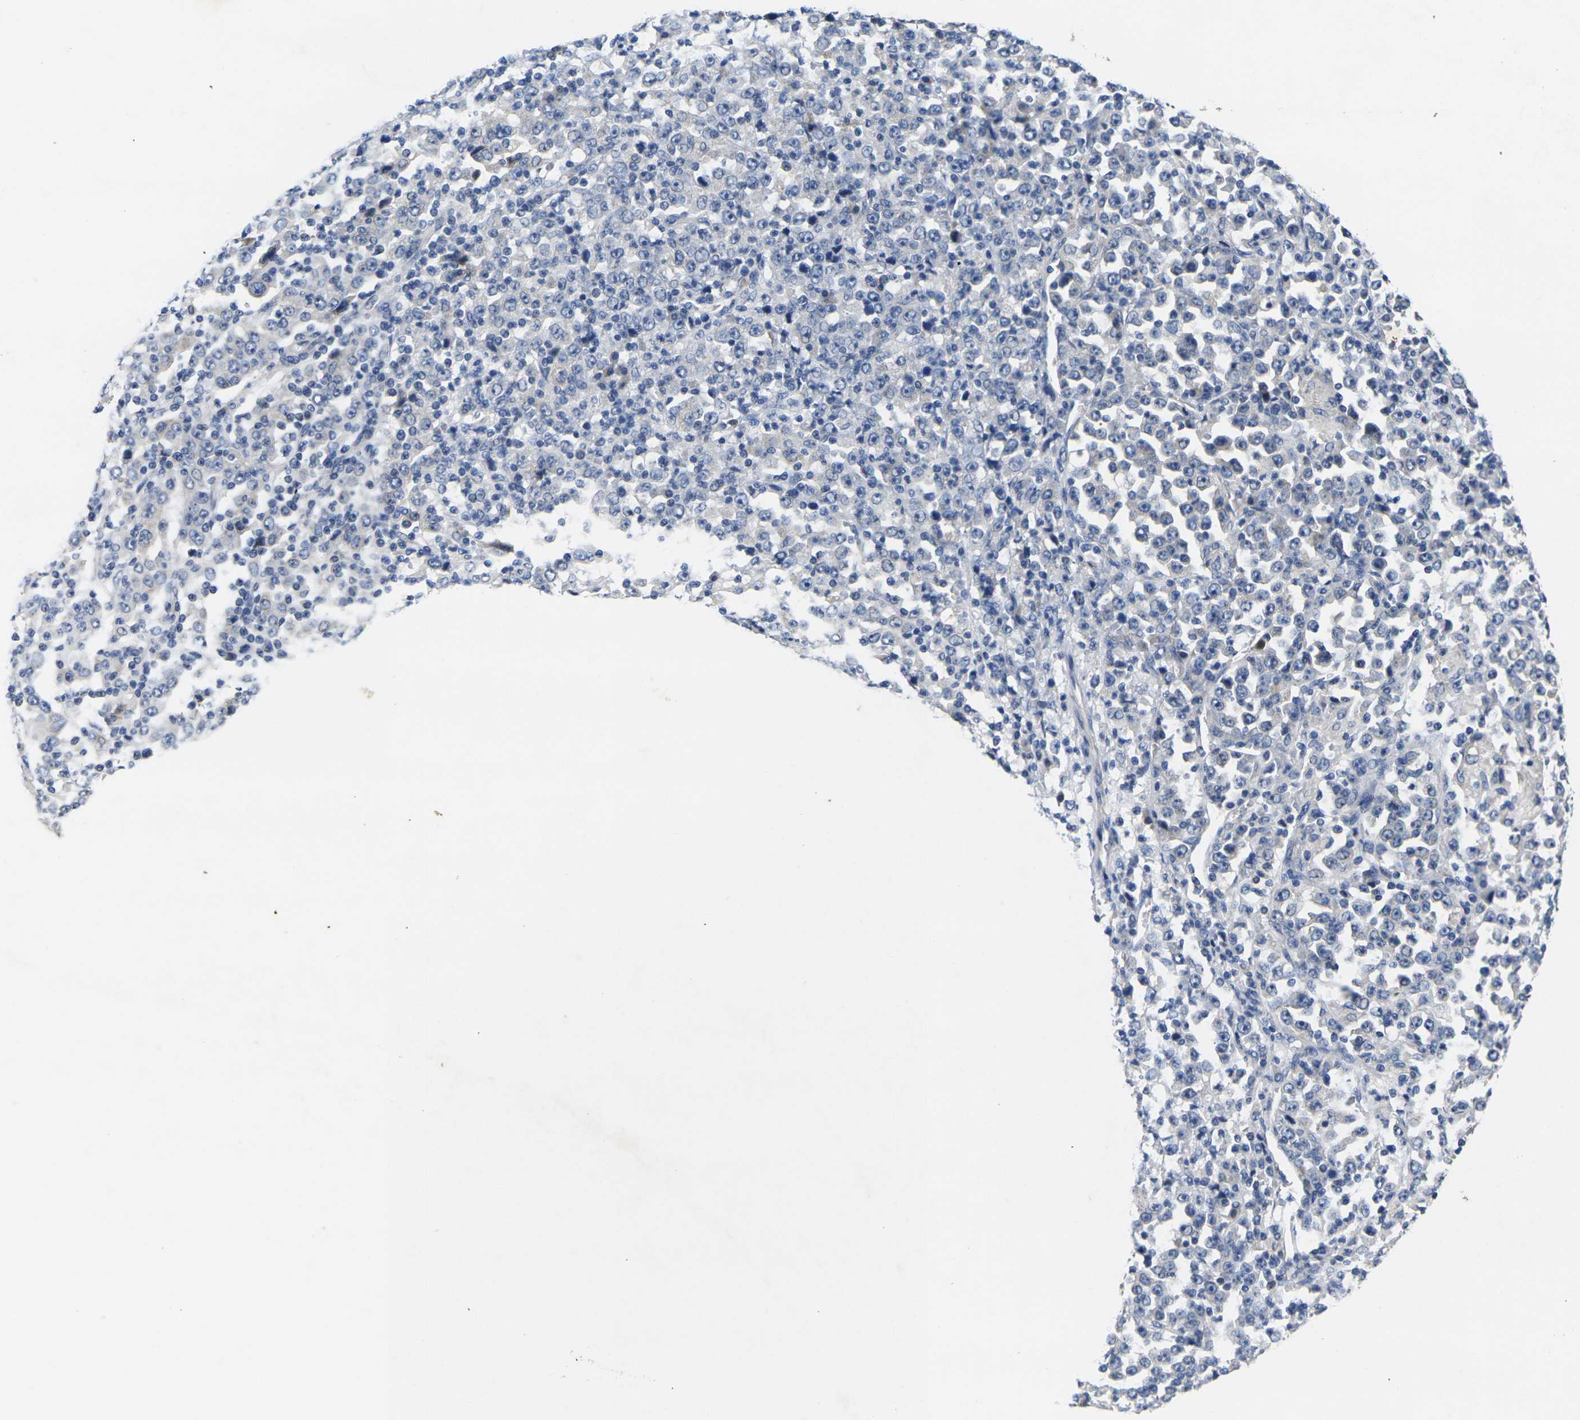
{"staining": {"intensity": "negative", "quantity": "none", "location": "none"}, "tissue": "stomach cancer", "cell_type": "Tumor cells", "image_type": "cancer", "snomed": [{"axis": "morphology", "description": "Normal tissue, NOS"}, {"axis": "morphology", "description": "Adenocarcinoma, NOS"}, {"axis": "topography", "description": "Stomach, upper"}, {"axis": "topography", "description": "Stomach"}], "caption": "This micrograph is of stomach adenocarcinoma stained with immunohistochemistry (IHC) to label a protein in brown with the nuclei are counter-stained blue. There is no positivity in tumor cells.", "gene": "NOCT", "patient": {"sex": "male", "age": 59}}